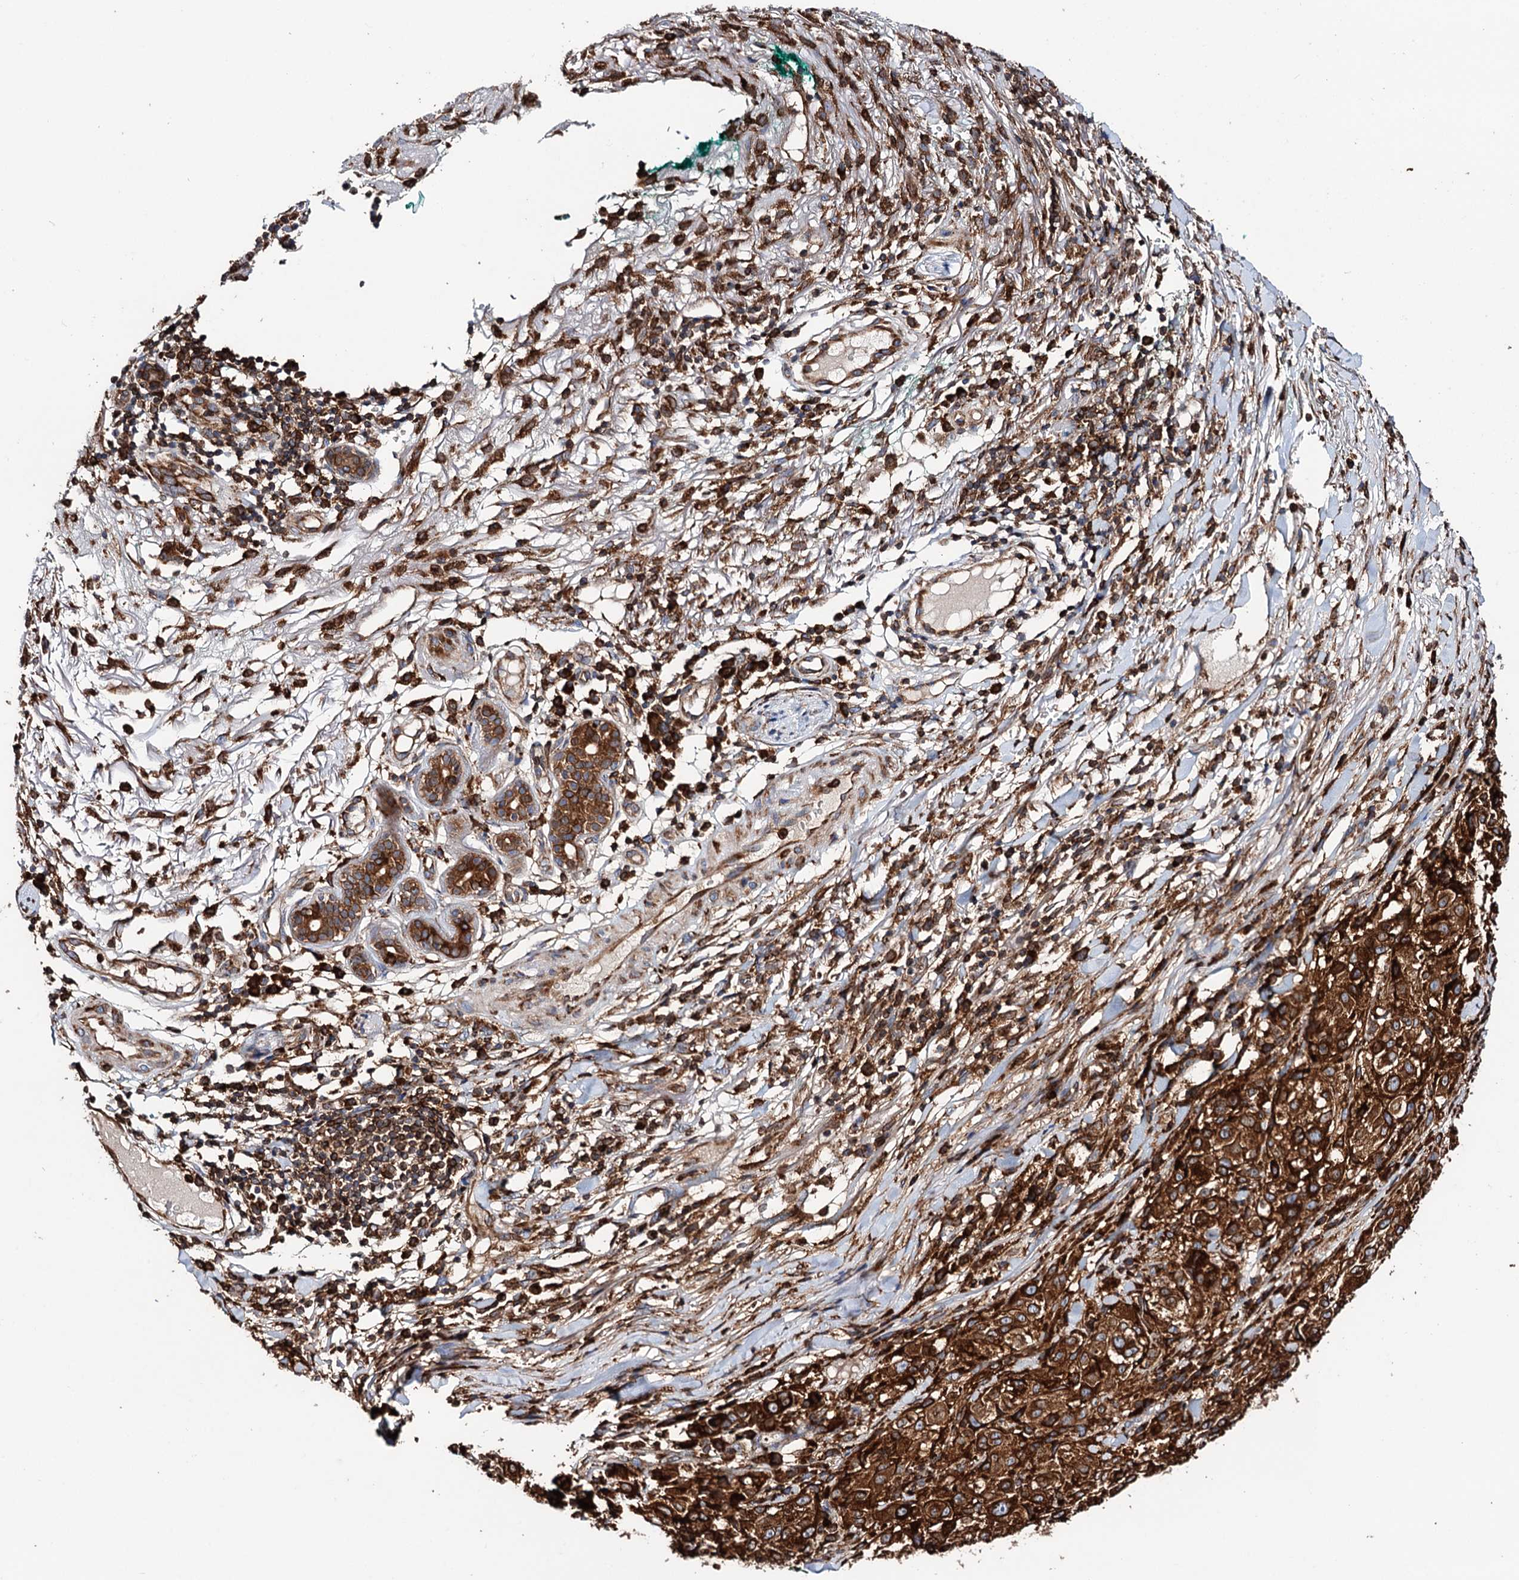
{"staining": {"intensity": "strong", "quantity": ">75%", "location": "cytoplasmic/membranous"}, "tissue": "melanoma", "cell_type": "Tumor cells", "image_type": "cancer", "snomed": [{"axis": "morphology", "description": "Necrosis, NOS"}, {"axis": "morphology", "description": "Malignant melanoma, NOS"}, {"axis": "topography", "description": "Skin"}], "caption": "Immunohistochemical staining of human melanoma displays strong cytoplasmic/membranous protein staining in approximately >75% of tumor cells. The staining was performed using DAB to visualize the protein expression in brown, while the nuclei were stained in blue with hematoxylin (Magnification: 20x).", "gene": "ERP29", "patient": {"sex": "female", "age": 87}}